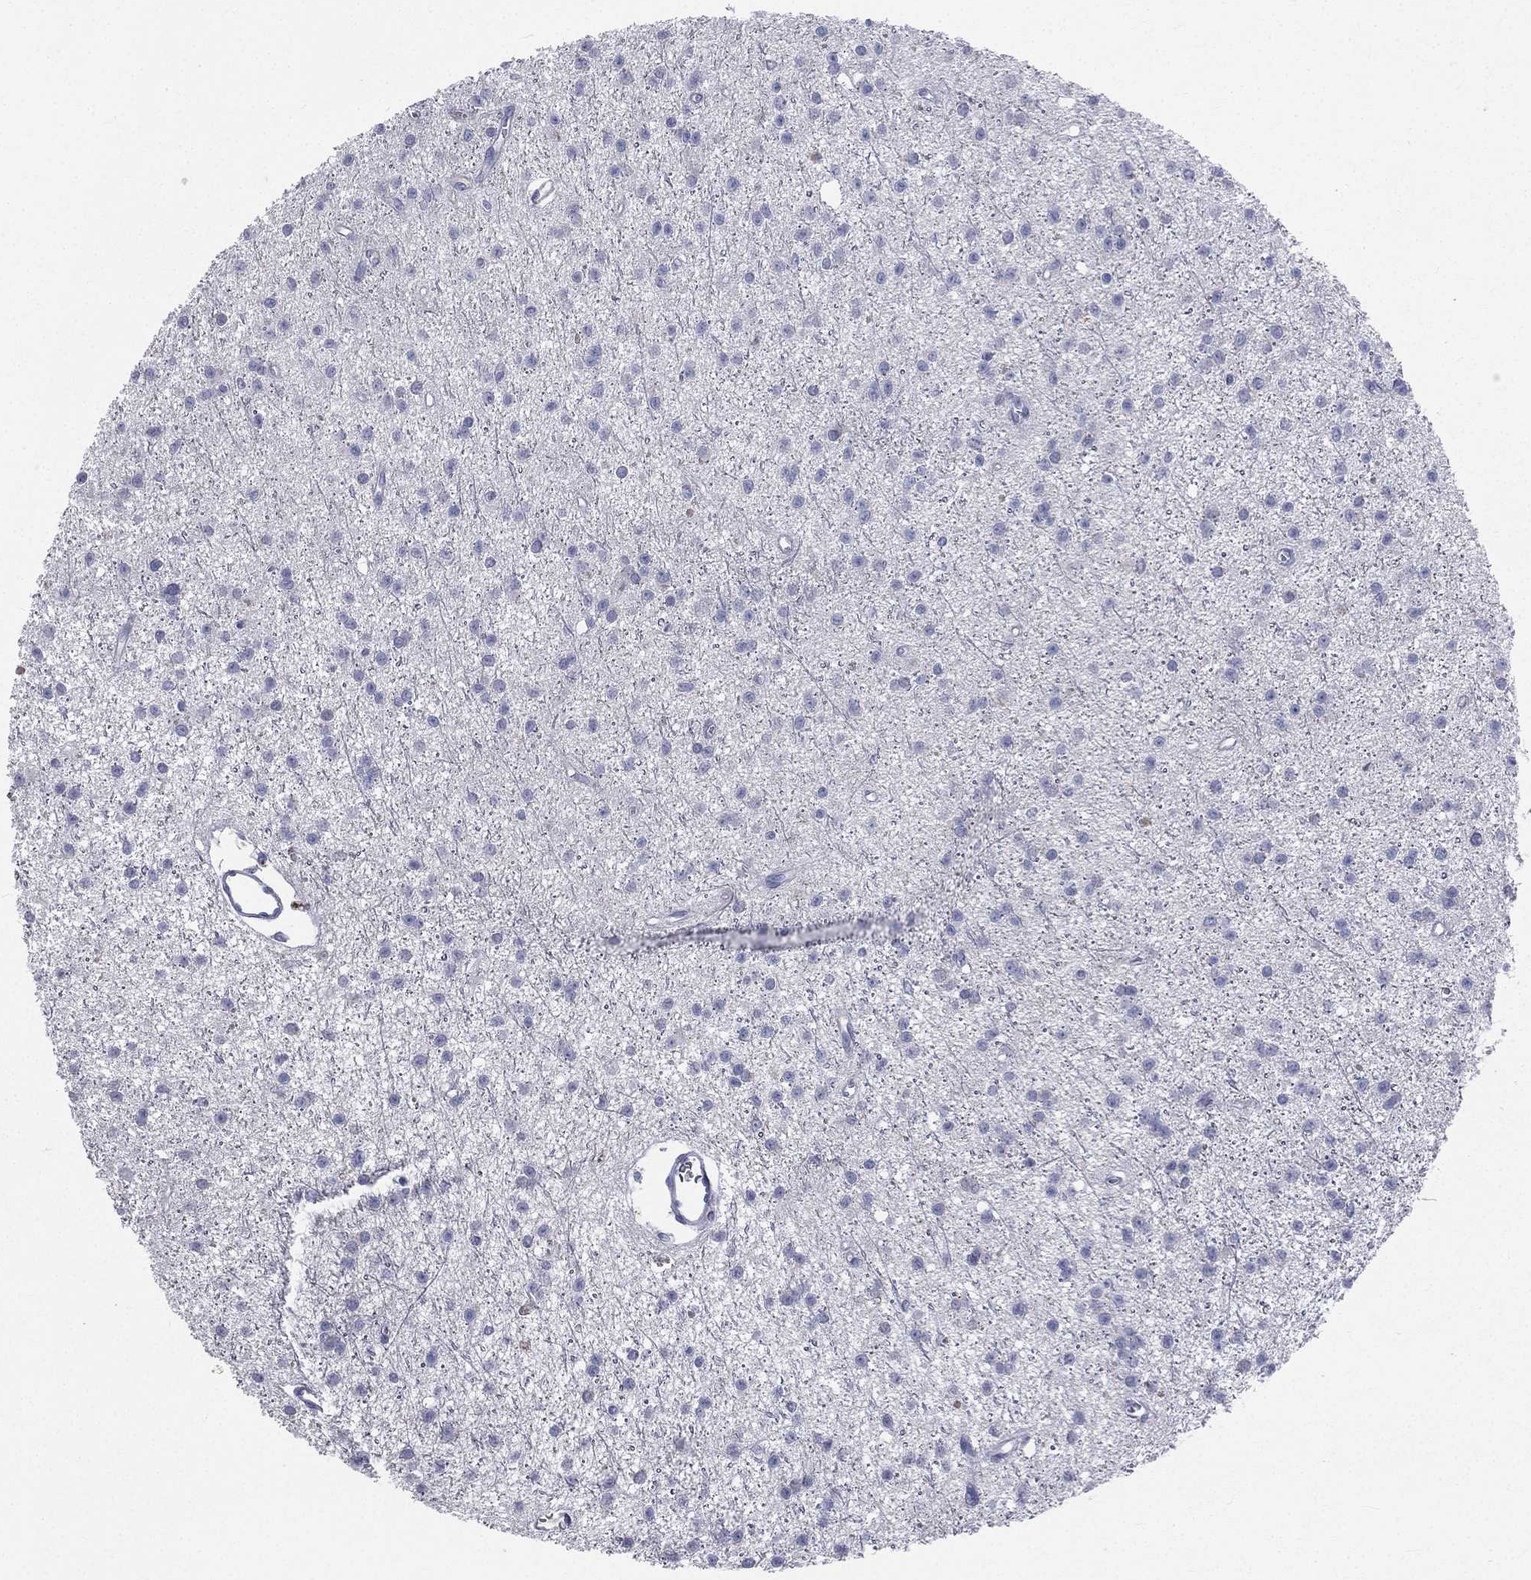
{"staining": {"intensity": "negative", "quantity": "none", "location": "none"}, "tissue": "glioma", "cell_type": "Tumor cells", "image_type": "cancer", "snomed": [{"axis": "morphology", "description": "Glioma, malignant, Low grade"}, {"axis": "topography", "description": "Brain"}], "caption": "DAB immunohistochemical staining of glioma reveals no significant staining in tumor cells.", "gene": "CD3D", "patient": {"sex": "male", "age": 27}}